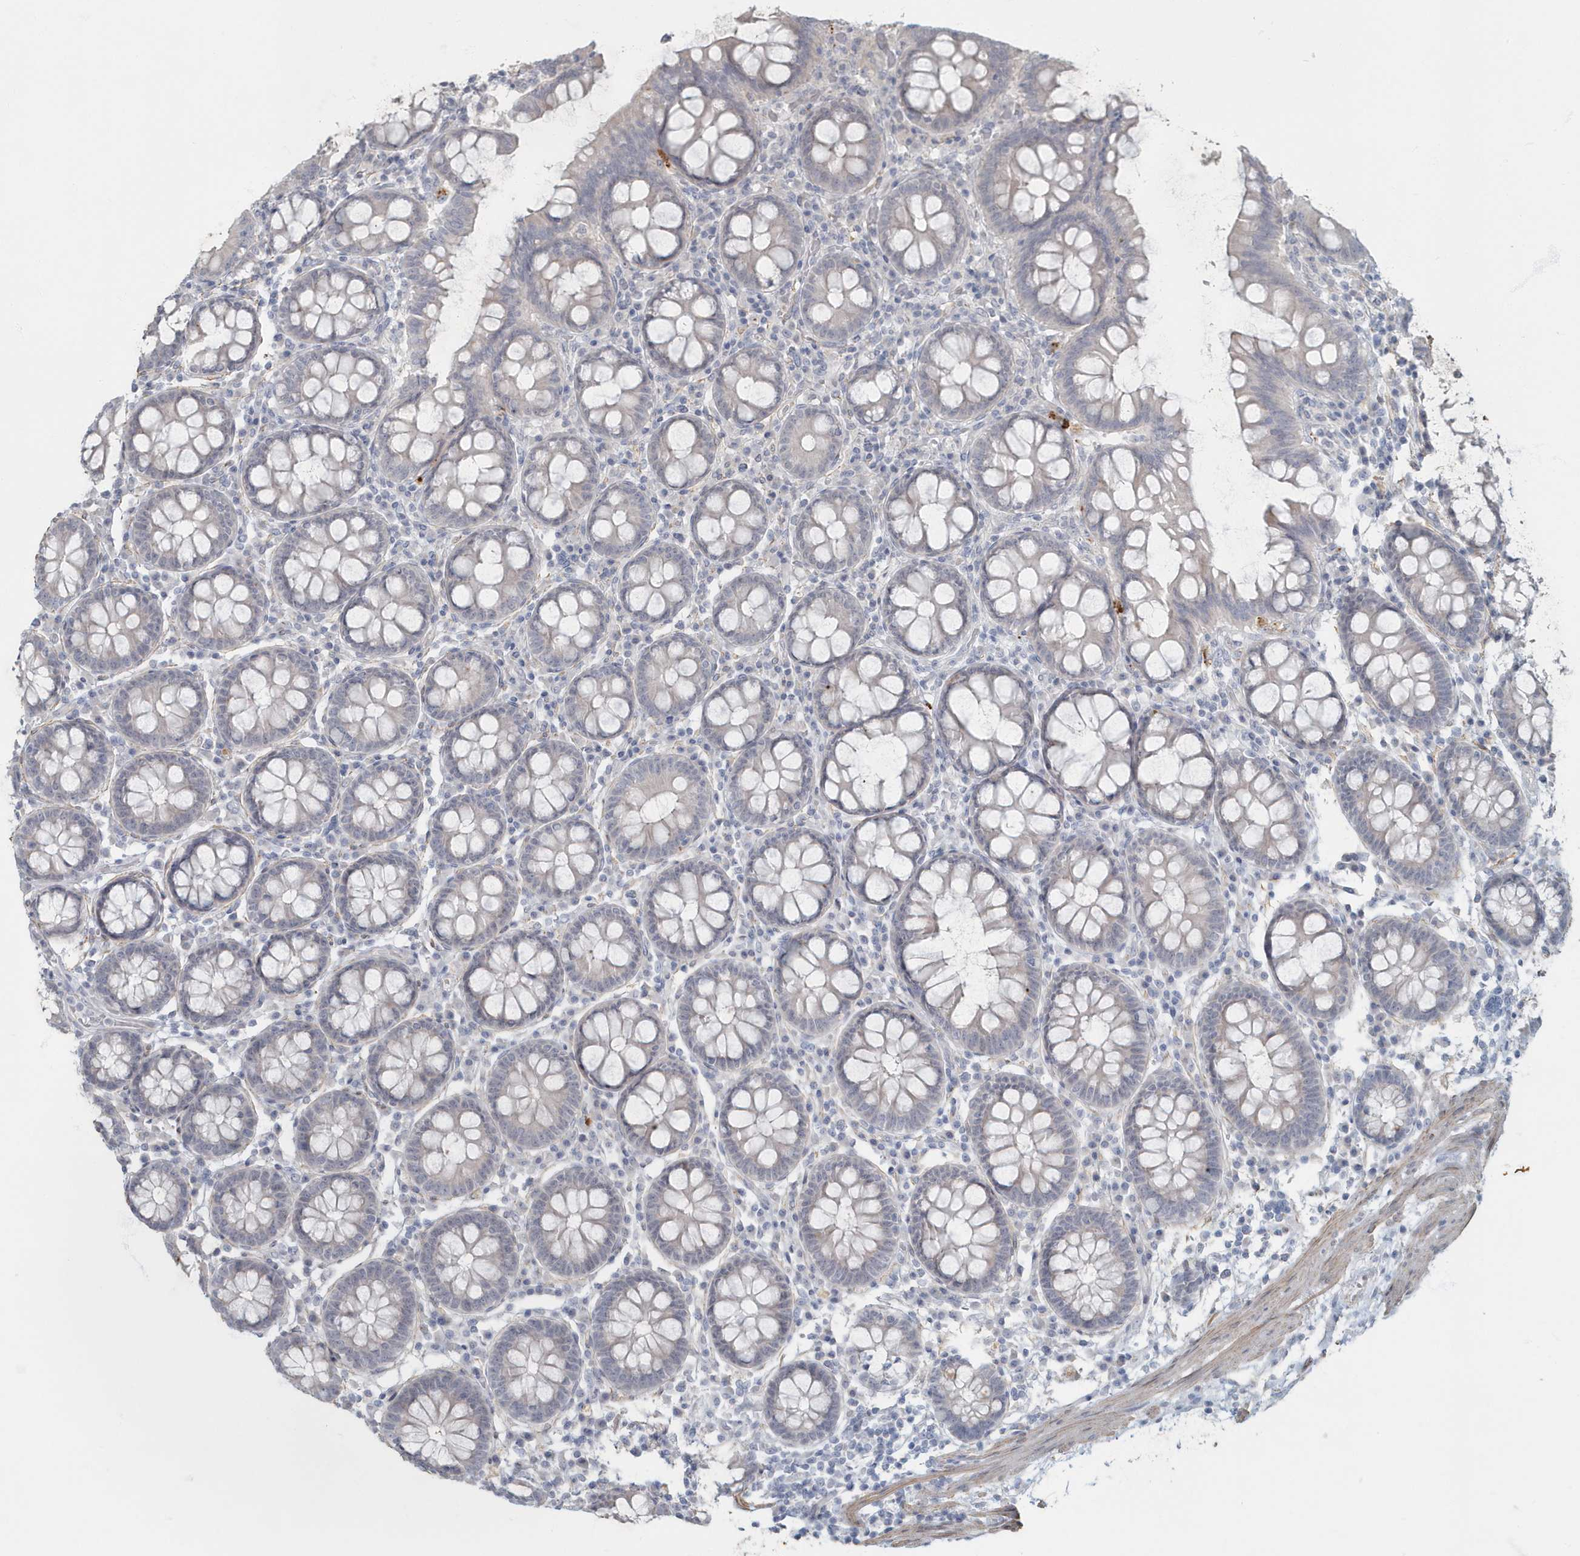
{"staining": {"intensity": "negative", "quantity": "none", "location": "none"}, "tissue": "colon", "cell_type": "Endothelial cells", "image_type": "normal", "snomed": [{"axis": "morphology", "description": "Normal tissue, NOS"}, {"axis": "topography", "description": "Colon"}], "caption": "Protein analysis of benign colon exhibits no significant staining in endothelial cells. The staining is performed using DAB brown chromogen with nuclei counter-stained in using hematoxylin.", "gene": "MYOT", "patient": {"sex": "female", "age": 79}}